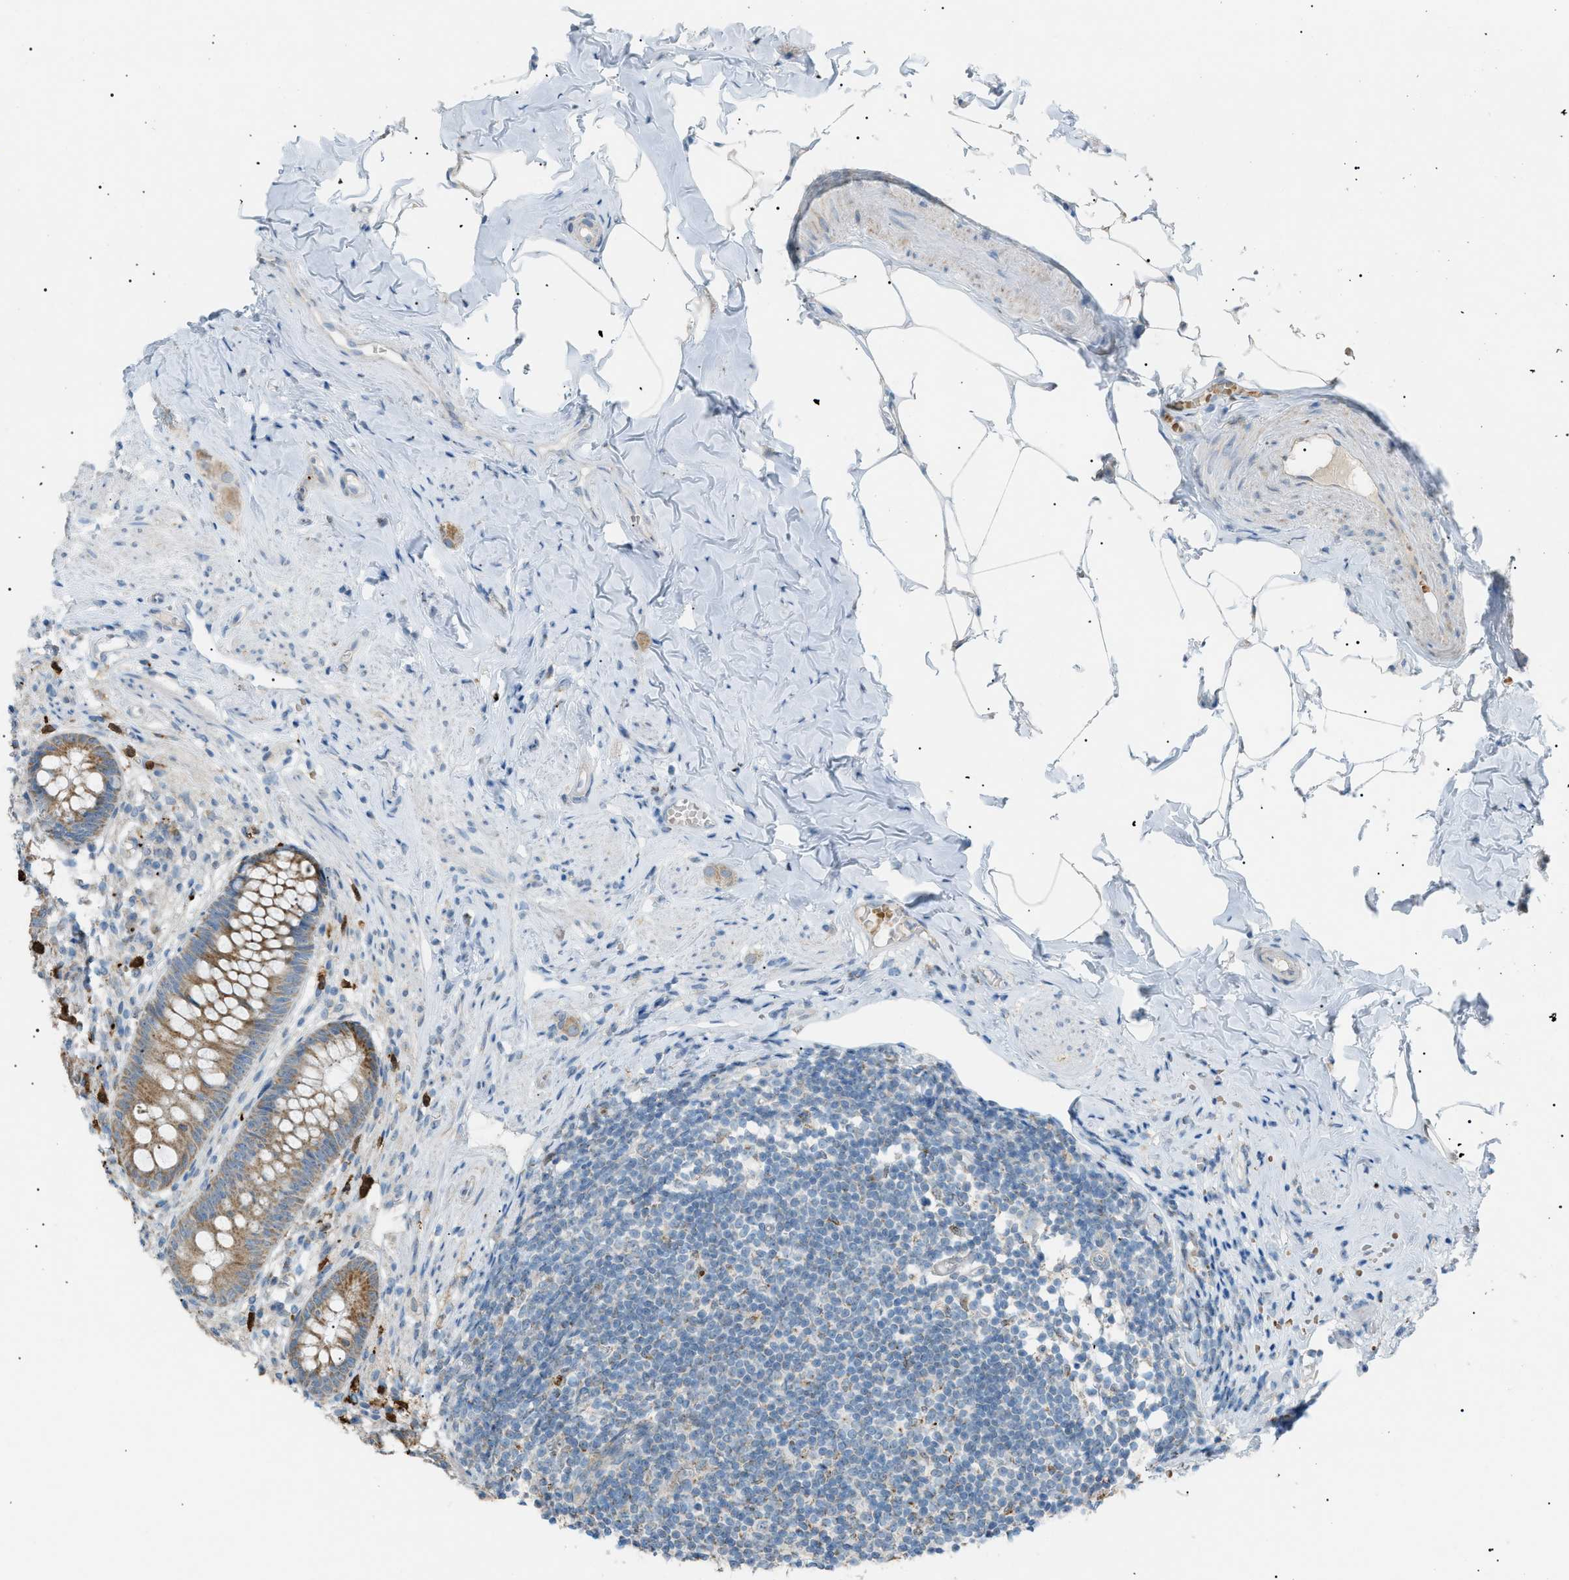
{"staining": {"intensity": "moderate", "quantity": ">75%", "location": "cytoplasmic/membranous"}, "tissue": "appendix", "cell_type": "Glandular cells", "image_type": "normal", "snomed": [{"axis": "morphology", "description": "Normal tissue, NOS"}, {"axis": "topography", "description": "Appendix"}], "caption": "Glandular cells reveal medium levels of moderate cytoplasmic/membranous positivity in about >75% of cells in unremarkable appendix.", "gene": "ZNF516", "patient": {"sex": "male", "age": 56}}